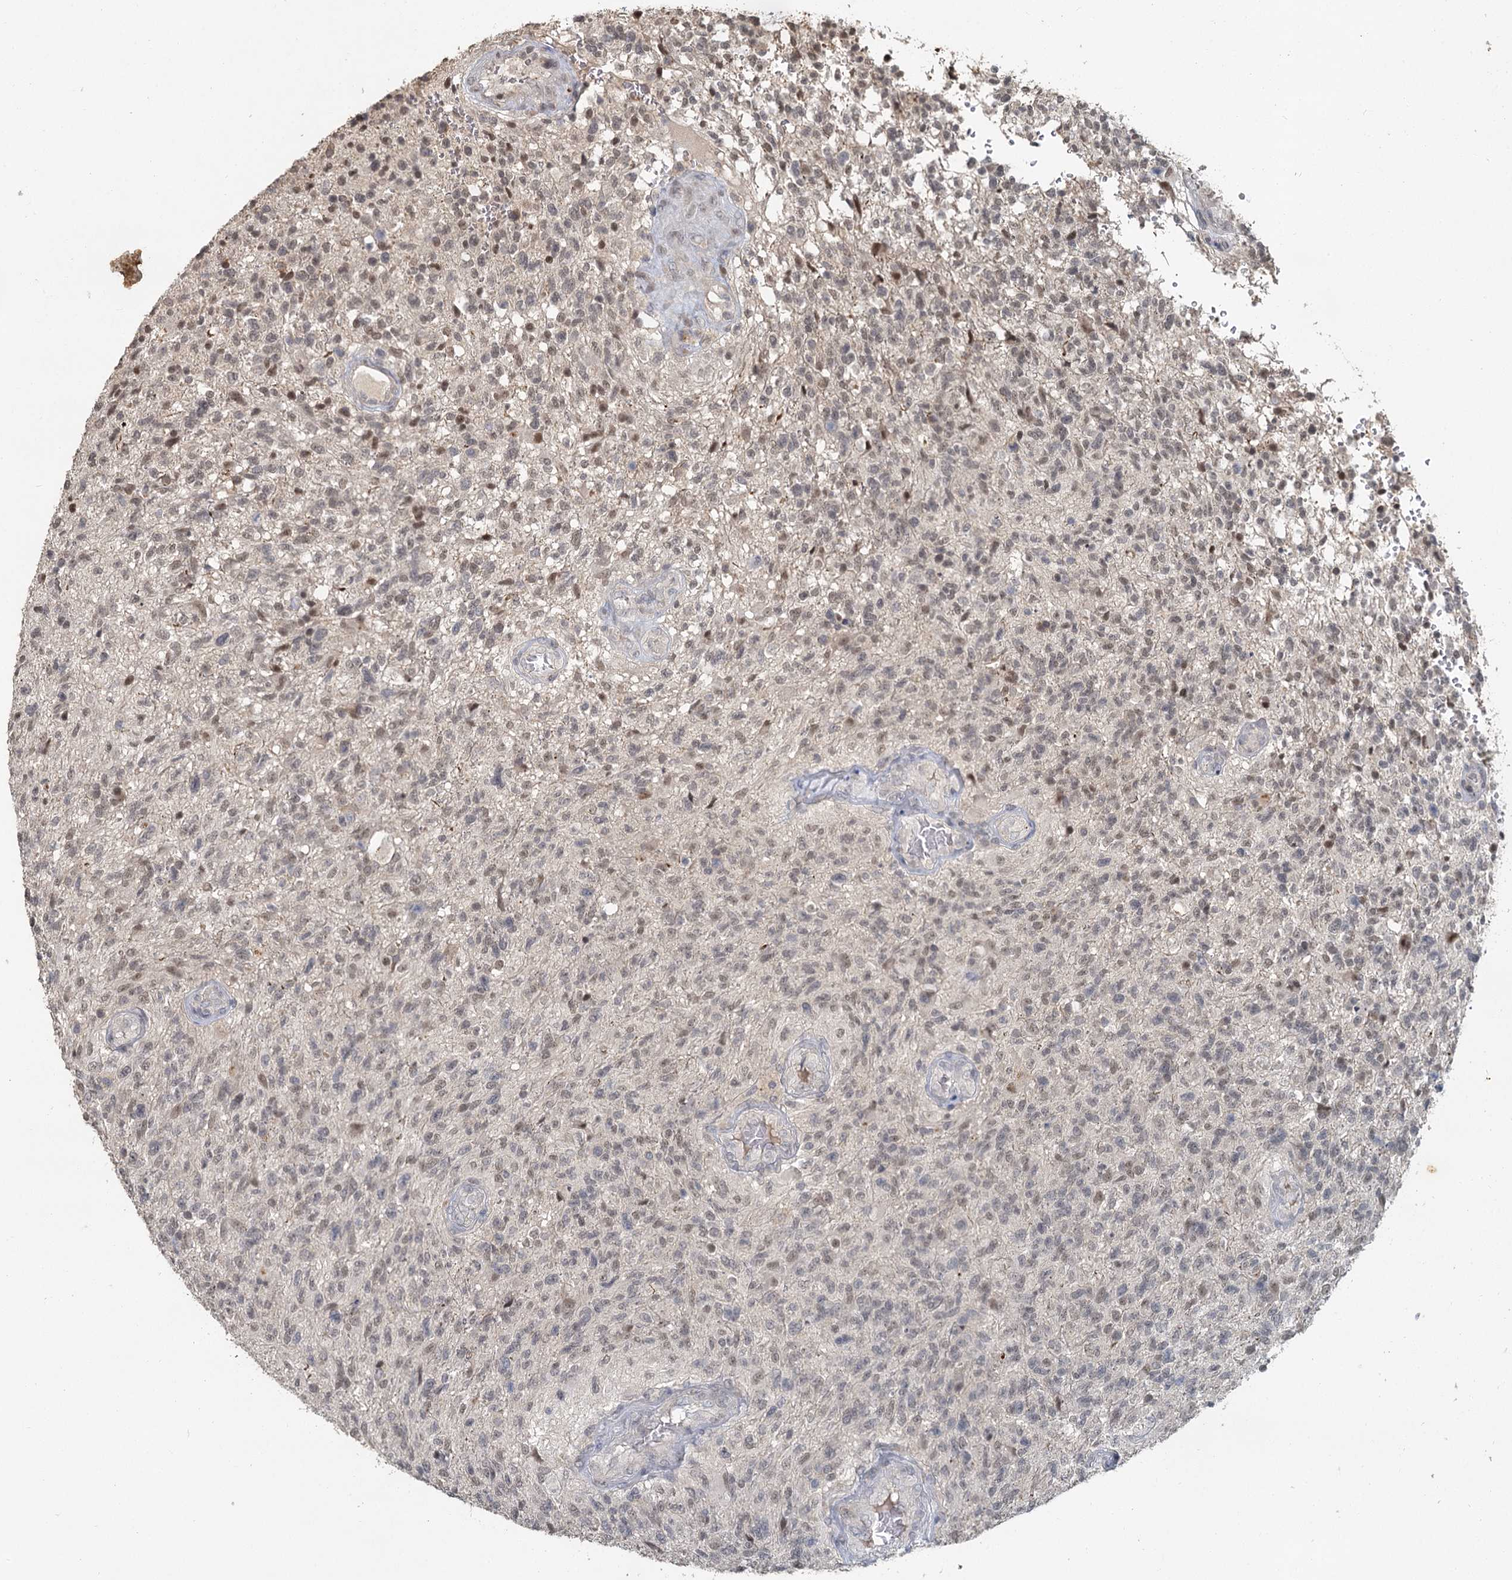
{"staining": {"intensity": "weak", "quantity": "<25%", "location": "nuclear"}, "tissue": "glioma", "cell_type": "Tumor cells", "image_type": "cancer", "snomed": [{"axis": "morphology", "description": "Glioma, malignant, High grade"}, {"axis": "topography", "description": "Brain"}], "caption": "Photomicrograph shows no significant protein expression in tumor cells of high-grade glioma (malignant). The staining was performed using DAB (3,3'-diaminobenzidine) to visualize the protein expression in brown, while the nuclei were stained in blue with hematoxylin (Magnification: 20x).", "gene": "MUCL1", "patient": {"sex": "male", "age": 56}}